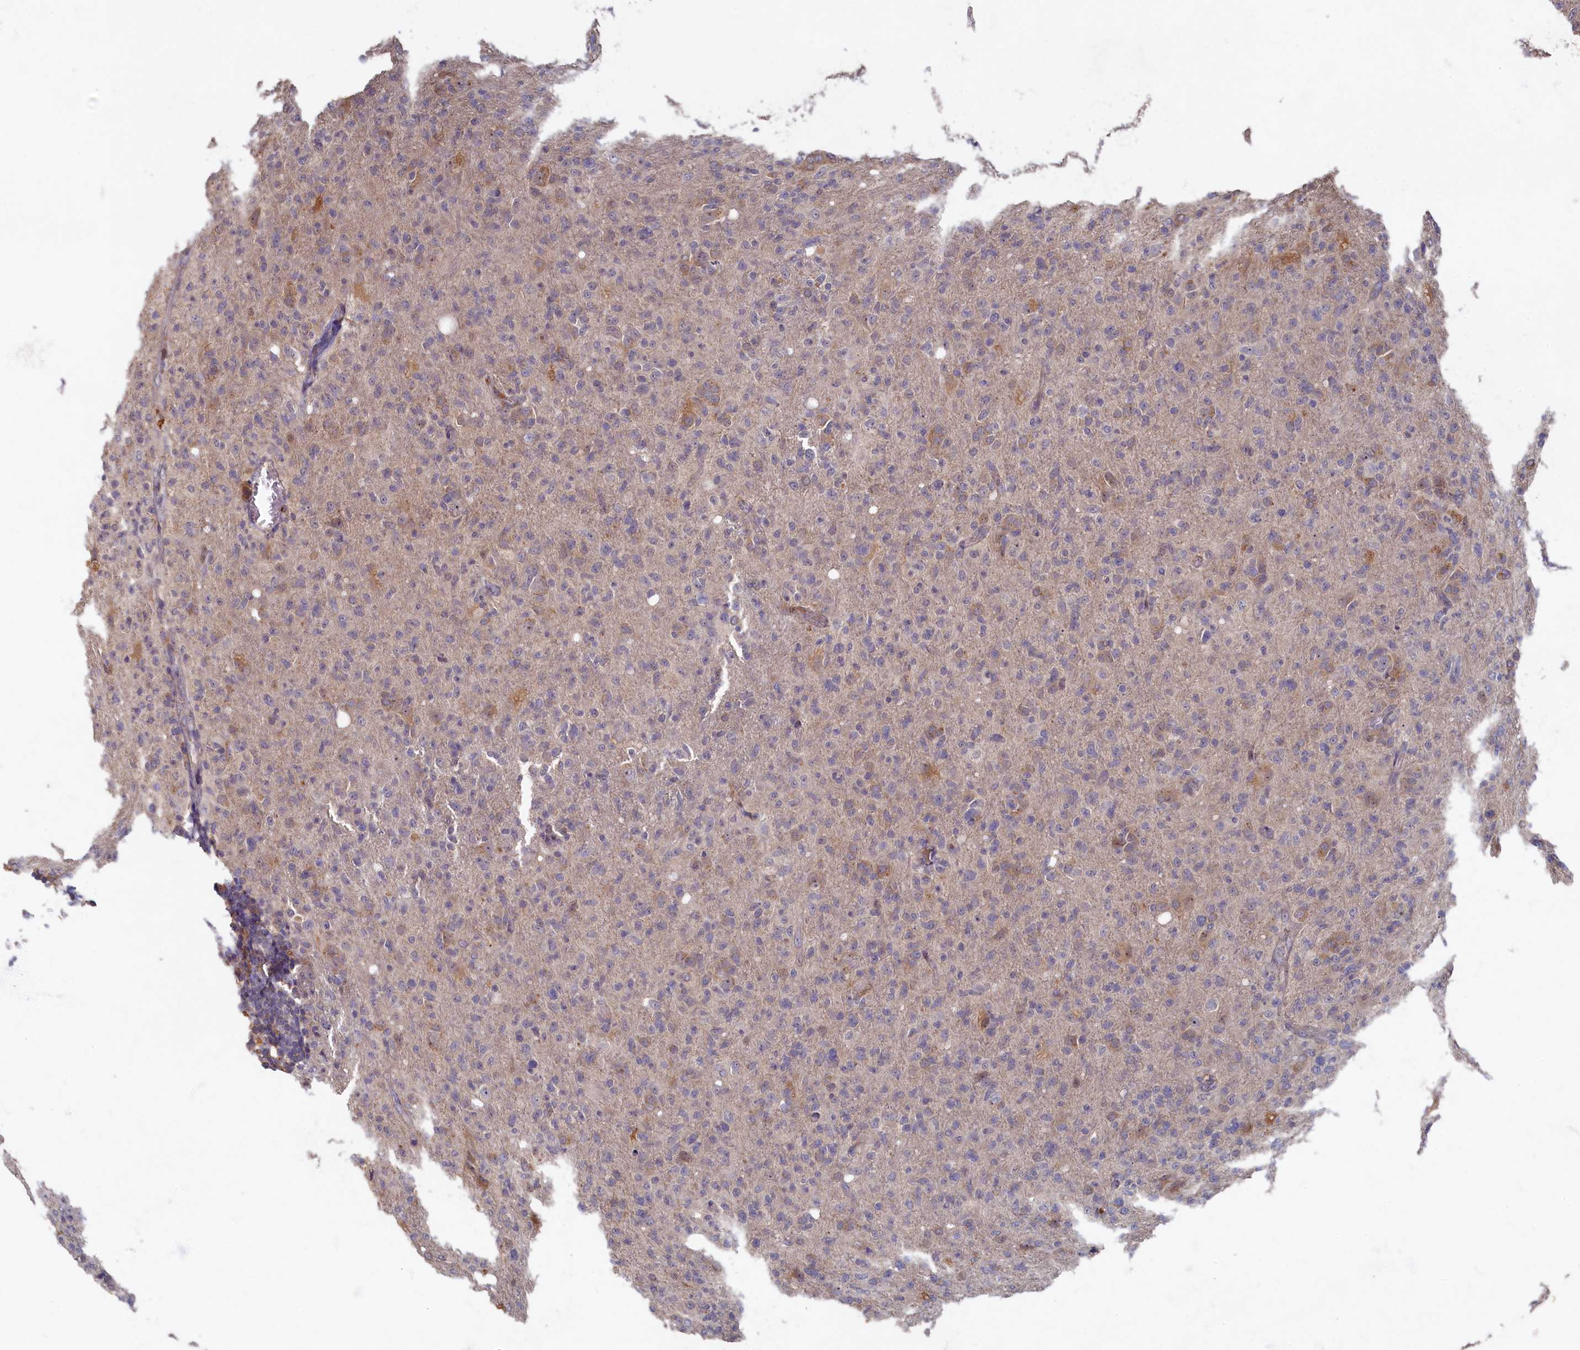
{"staining": {"intensity": "negative", "quantity": "none", "location": "none"}, "tissue": "glioma", "cell_type": "Tumor cells", "image_type": "cancer", "snomed": [{"axis": "morphology", "description": "Glioma, malignant, High grade"}, {"axis": "topography", "description": "Brain"}], "caption": "High magnification brightfield microscopy of malignant high-grade glioma stained with DAB (brown) and counterstained with hematoxylin (blue): tumor cells show no significant staining.", "gene": "HUNK", "patient": {"sex": "female", "age": 57}}